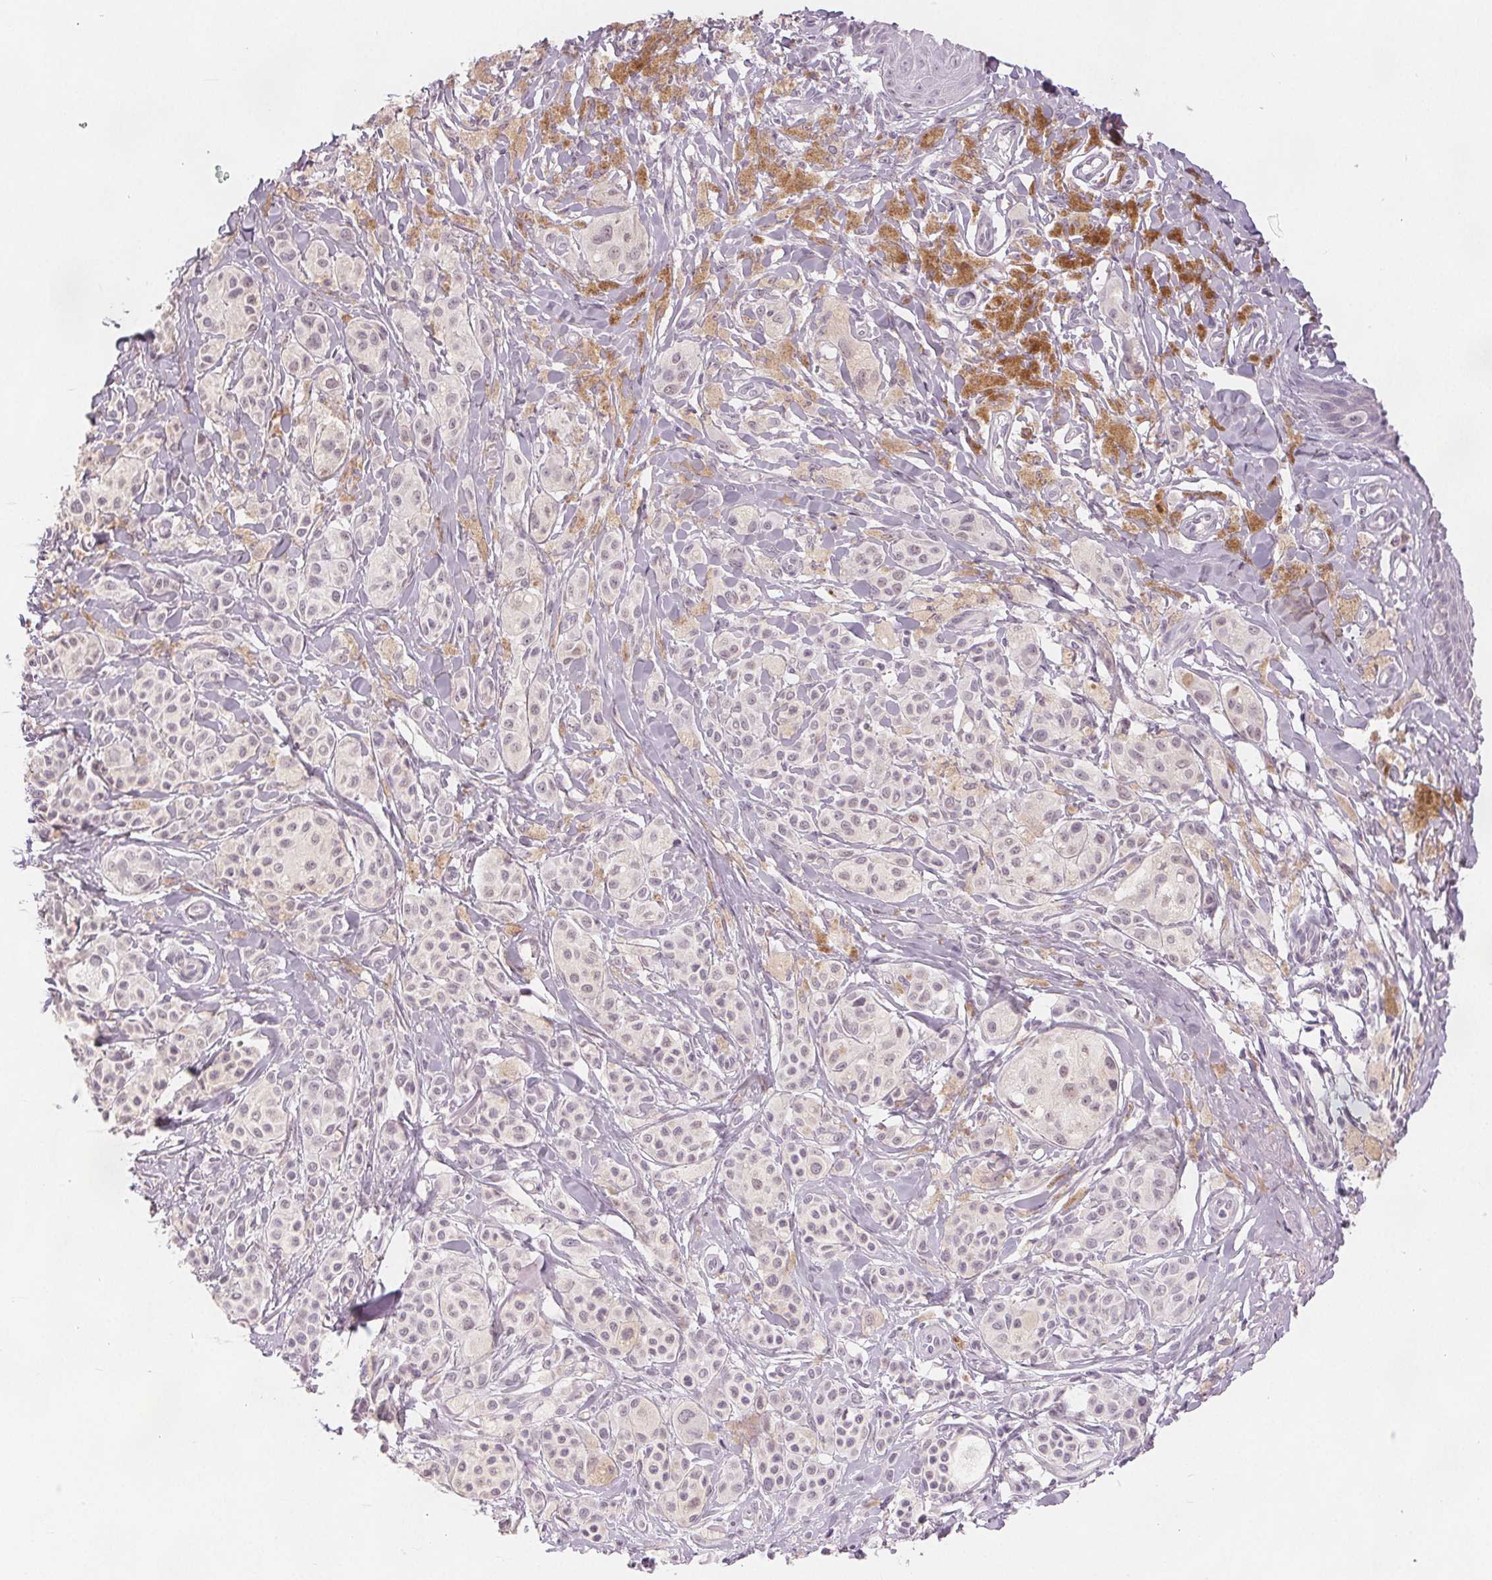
{"staining": {"intensity": "negative", "quantity": "none", "location": "none"}, "tissue": "melanoma", "cell_type": "Tumor cells", "image_type": "cancer", "snomed": [{"axis": "morphology", "description": "Malignant melanoma, NOS"}, {"axis": "topography", "description": "Skin"}], "caption": "The photomicrograph exhibits no staining of tumor cells in malignant melanoma.", "gene": "SLC27A5", "patient": {"sex": "female", "age": 80}}